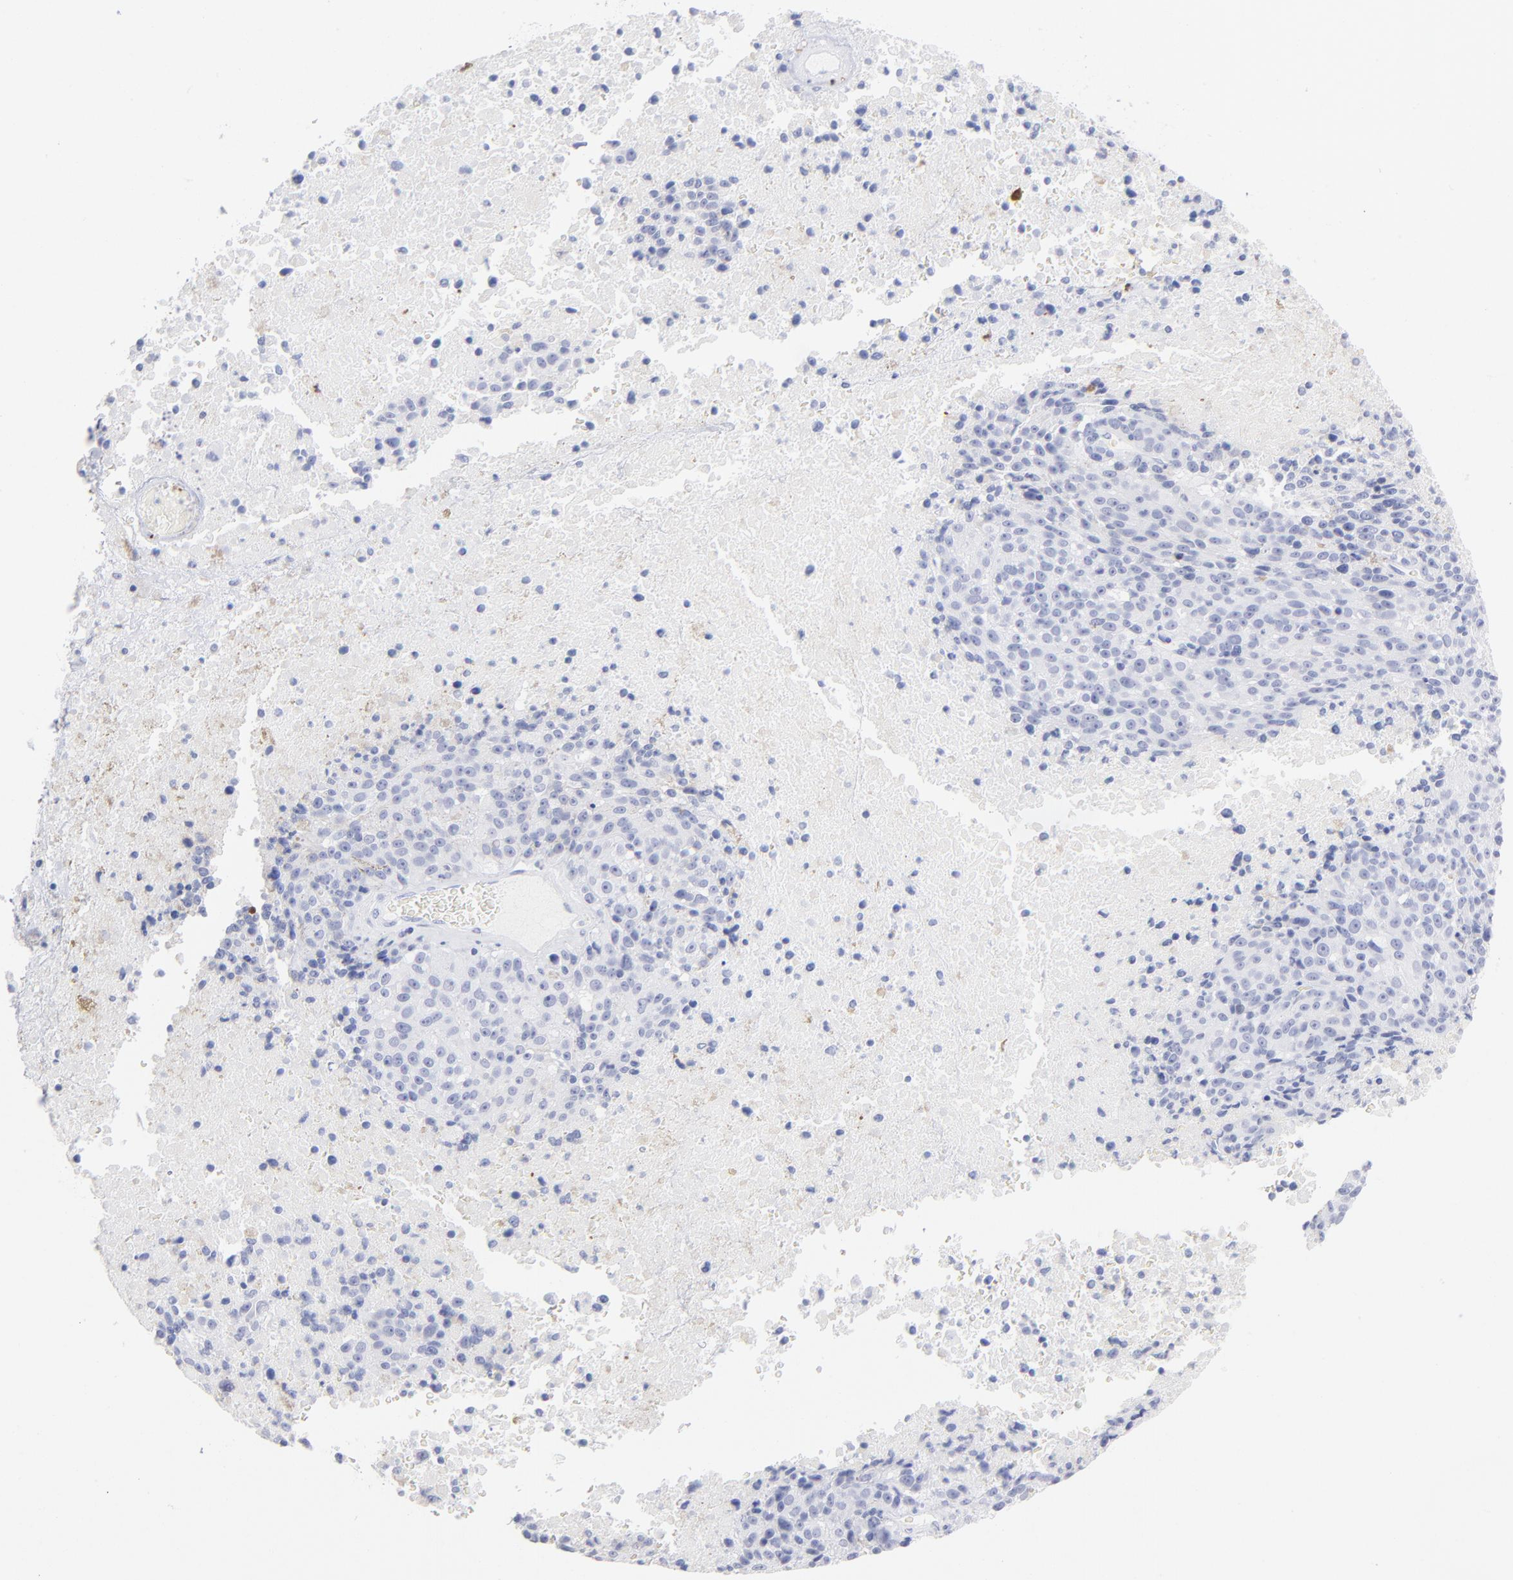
{"staining": {"intensity": "negative", "quantity": "none", "location": "none"}, "tissue": "melanoma", "cell_type": "Tumor cells", "image_type": "cancer", "snomed": [{"axis": "morphology", "description": "Malignant melanoma, Metastatic site"}, {"axis": "topography", "description": "Cerebral cortex"}], "caption": "A histopathology image of human melanoma is negative for staining in tumor cells.", "gene": "ARG1", "patient": {"sex": "female", "age": 52}}